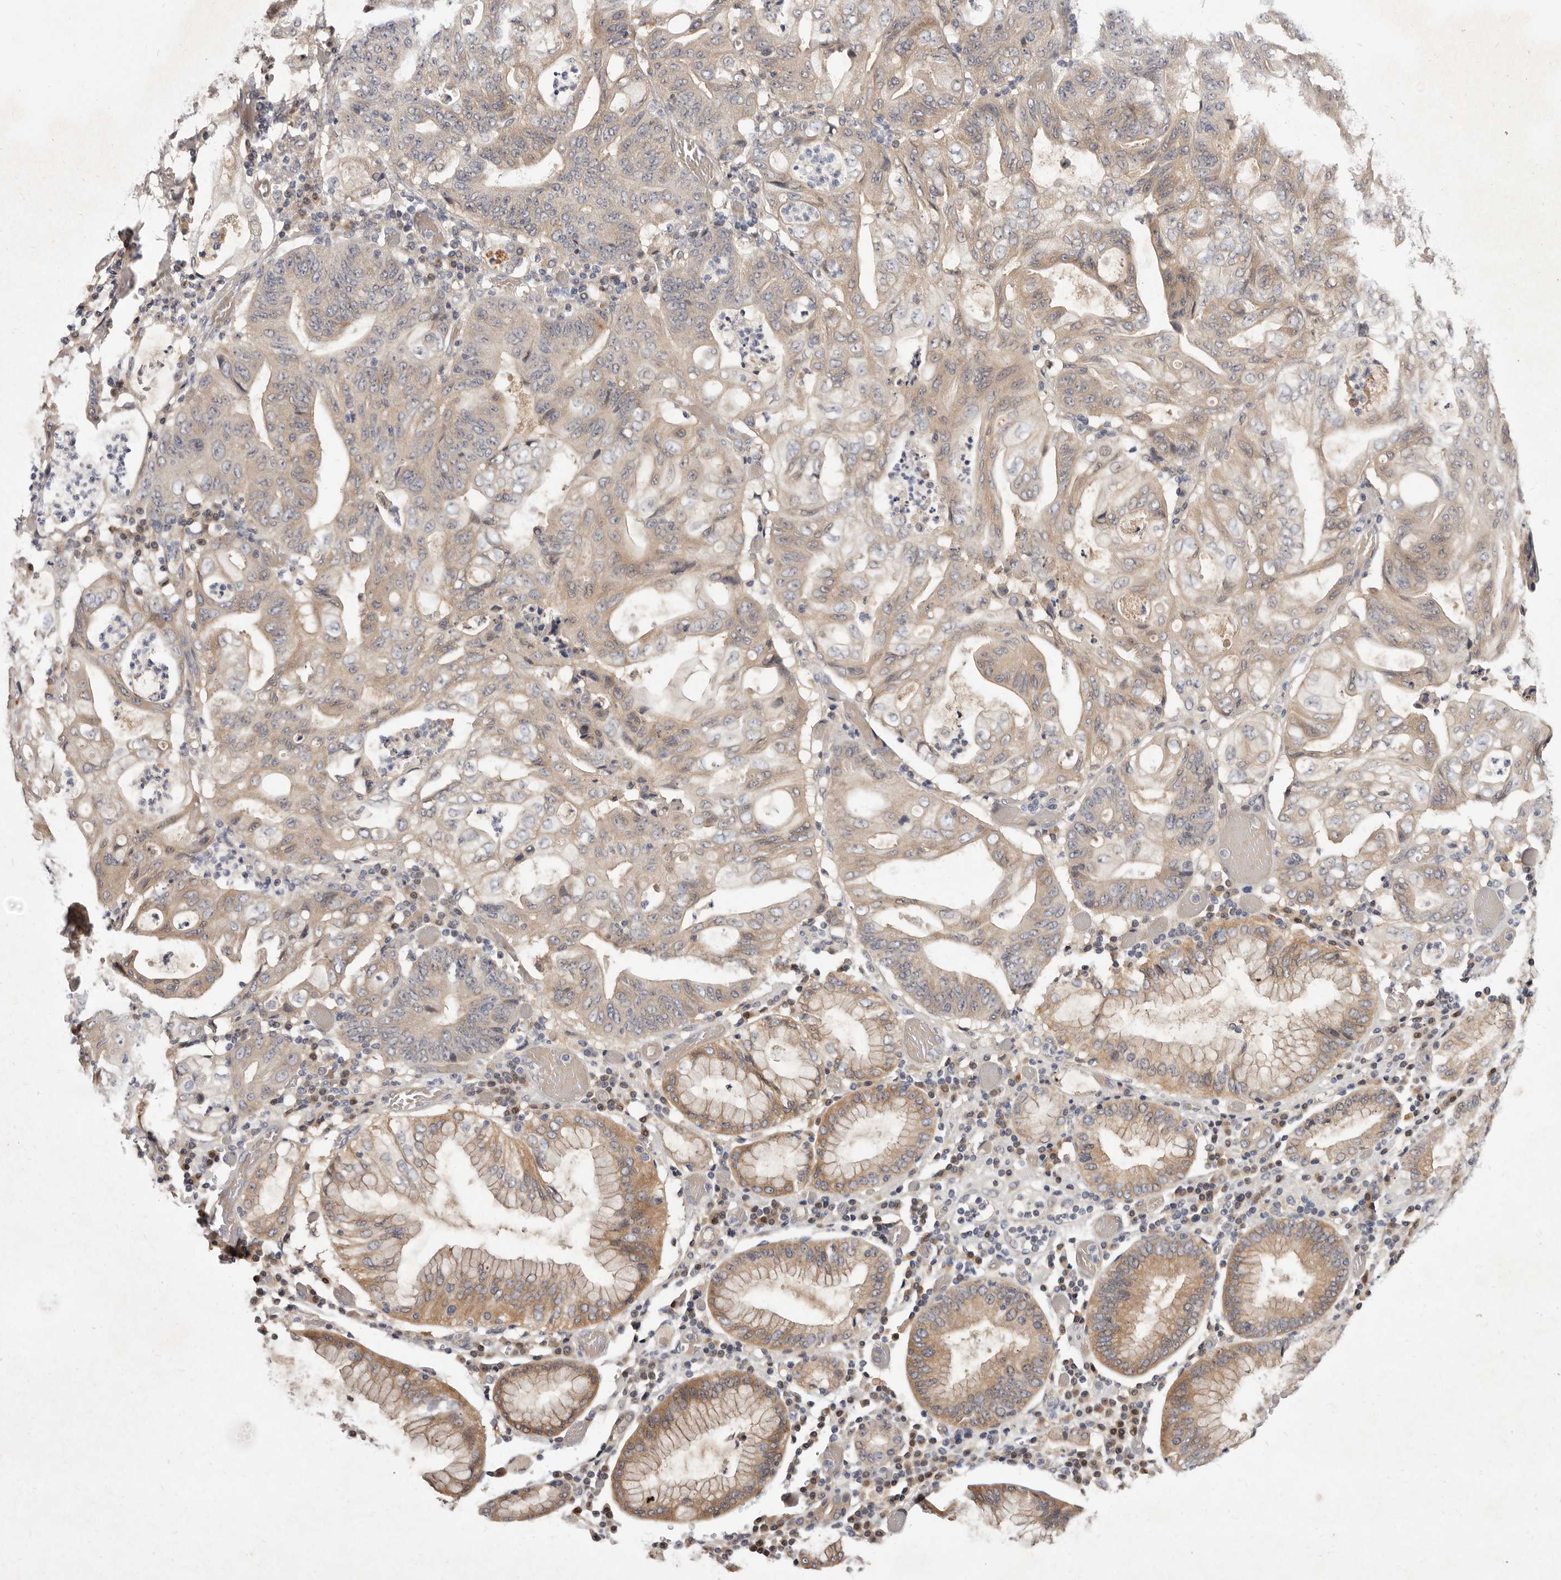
{"staining": {"intensity": "weak", "quantity": ">75%", "location": "cytoplasmic/membranous"}, "tissue": "stomach cancer", "cell_type": "Tumor cells", "image_type": "cancer", "snomed": [{"axis": "morphology", "description": "Adenocarcinoma, NOS"}, {"axis": "topography", "description": "Stomach"}], "caption": "DAB (3,3'-diaminobenzidine) immunohistochemical staining of human adenocarcinoma (stomach) demonstrates weak cytoplasmic/membranous protein staining in about >75% of tumor cells.", "gene": "INAVA", "patient": {"sex": "female", "age": 73}}